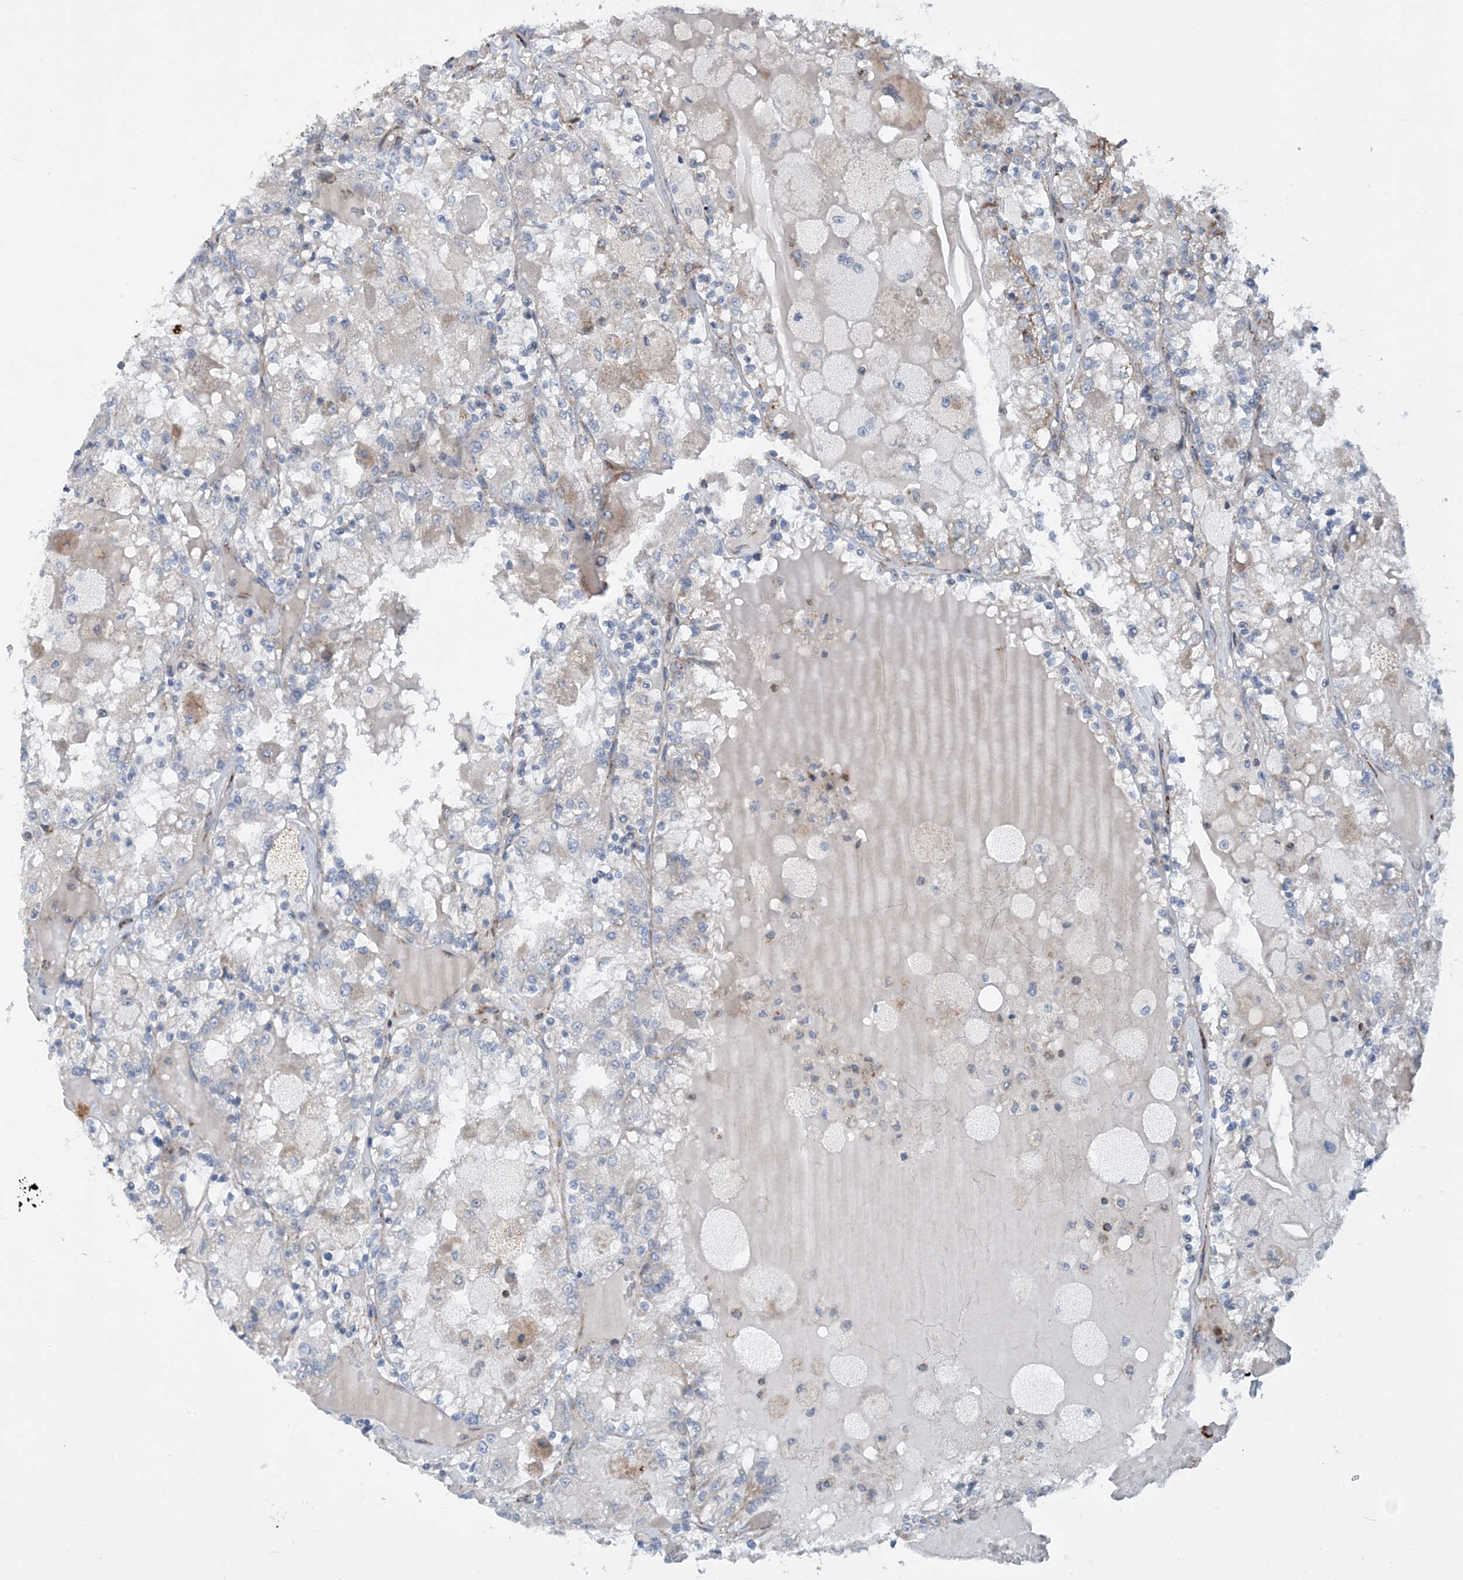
{"staining": {"intensity": "weak", "quantity": "<25%", "location": "cytoplasmic/membranous"}, "tissue": "renal cancer", "cell_type": "Tumor cells", "image_type": "cancer", "snomed": [{"axis": "morphology", "description": "Adenocarcinoma, NOS"}, {"axis": "topography", "description": "Kidney"}], "caption": "Immunohistochemistry histopathology image of human renal cancer stained for a protein (brown), which exhibits no positivity in tumor cells.", "gene": "PCDHGA1", "patient": {"sex": "female", "age": 56}}